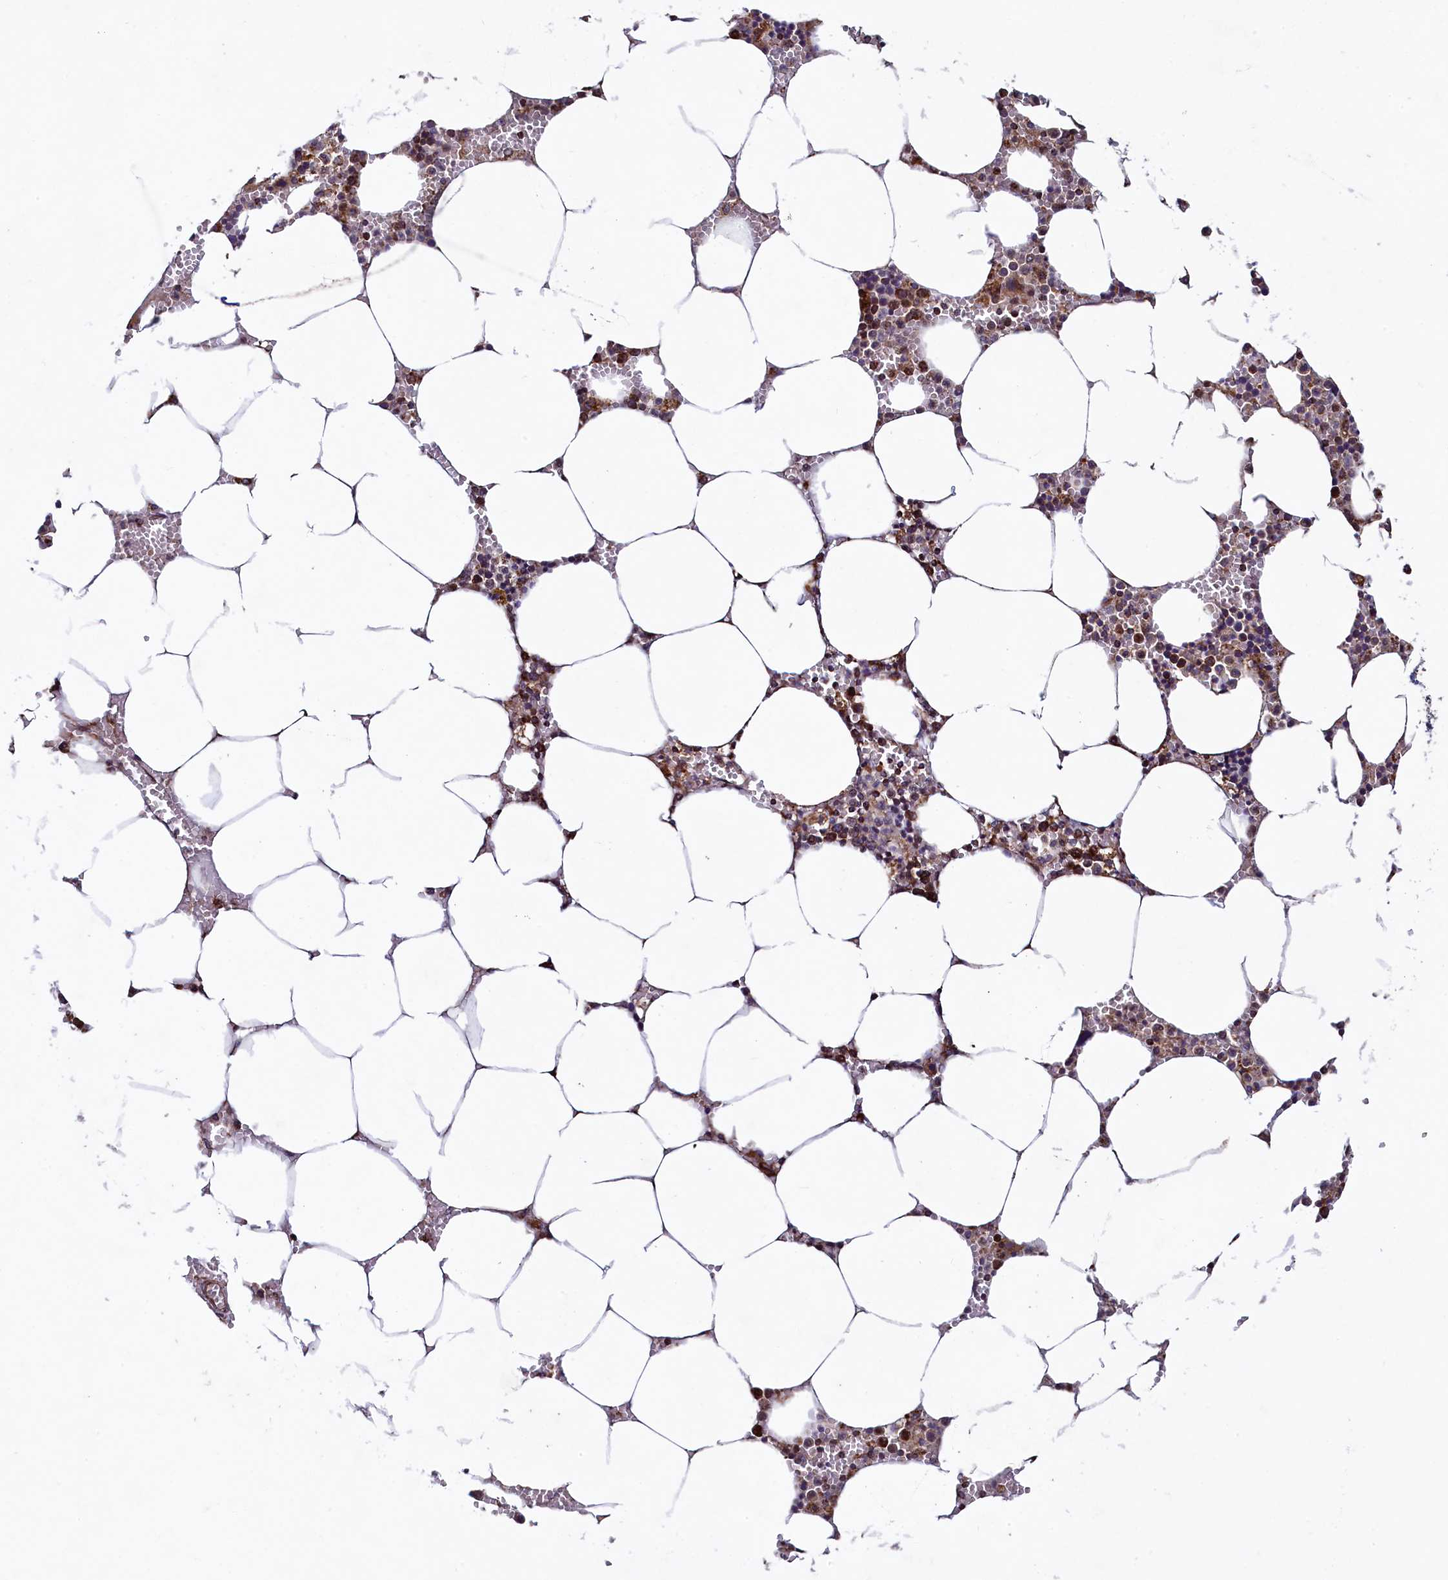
{"staining": {"intensity": "strong", "quantity": "<25%", "location": "cytoplasmic/membranous"}, "tissue": "bone marrow", "cell_type": "Hematopoietic cells", "image_type": "normal", "snomed": [{"axis": "morphology", "description": "Normal tissue, NOS"}, {"axis": "topography", "description": "Bone marrow"}], "caption": "Unremarkable bone marrow was stained to show a protein in brown. There is medium levels of strong cytoplasmic/membranous staining in about <25% of hematopoietic cells.", "gene": "ZNF577", "patient": {"sex": "male", "age": 70}}